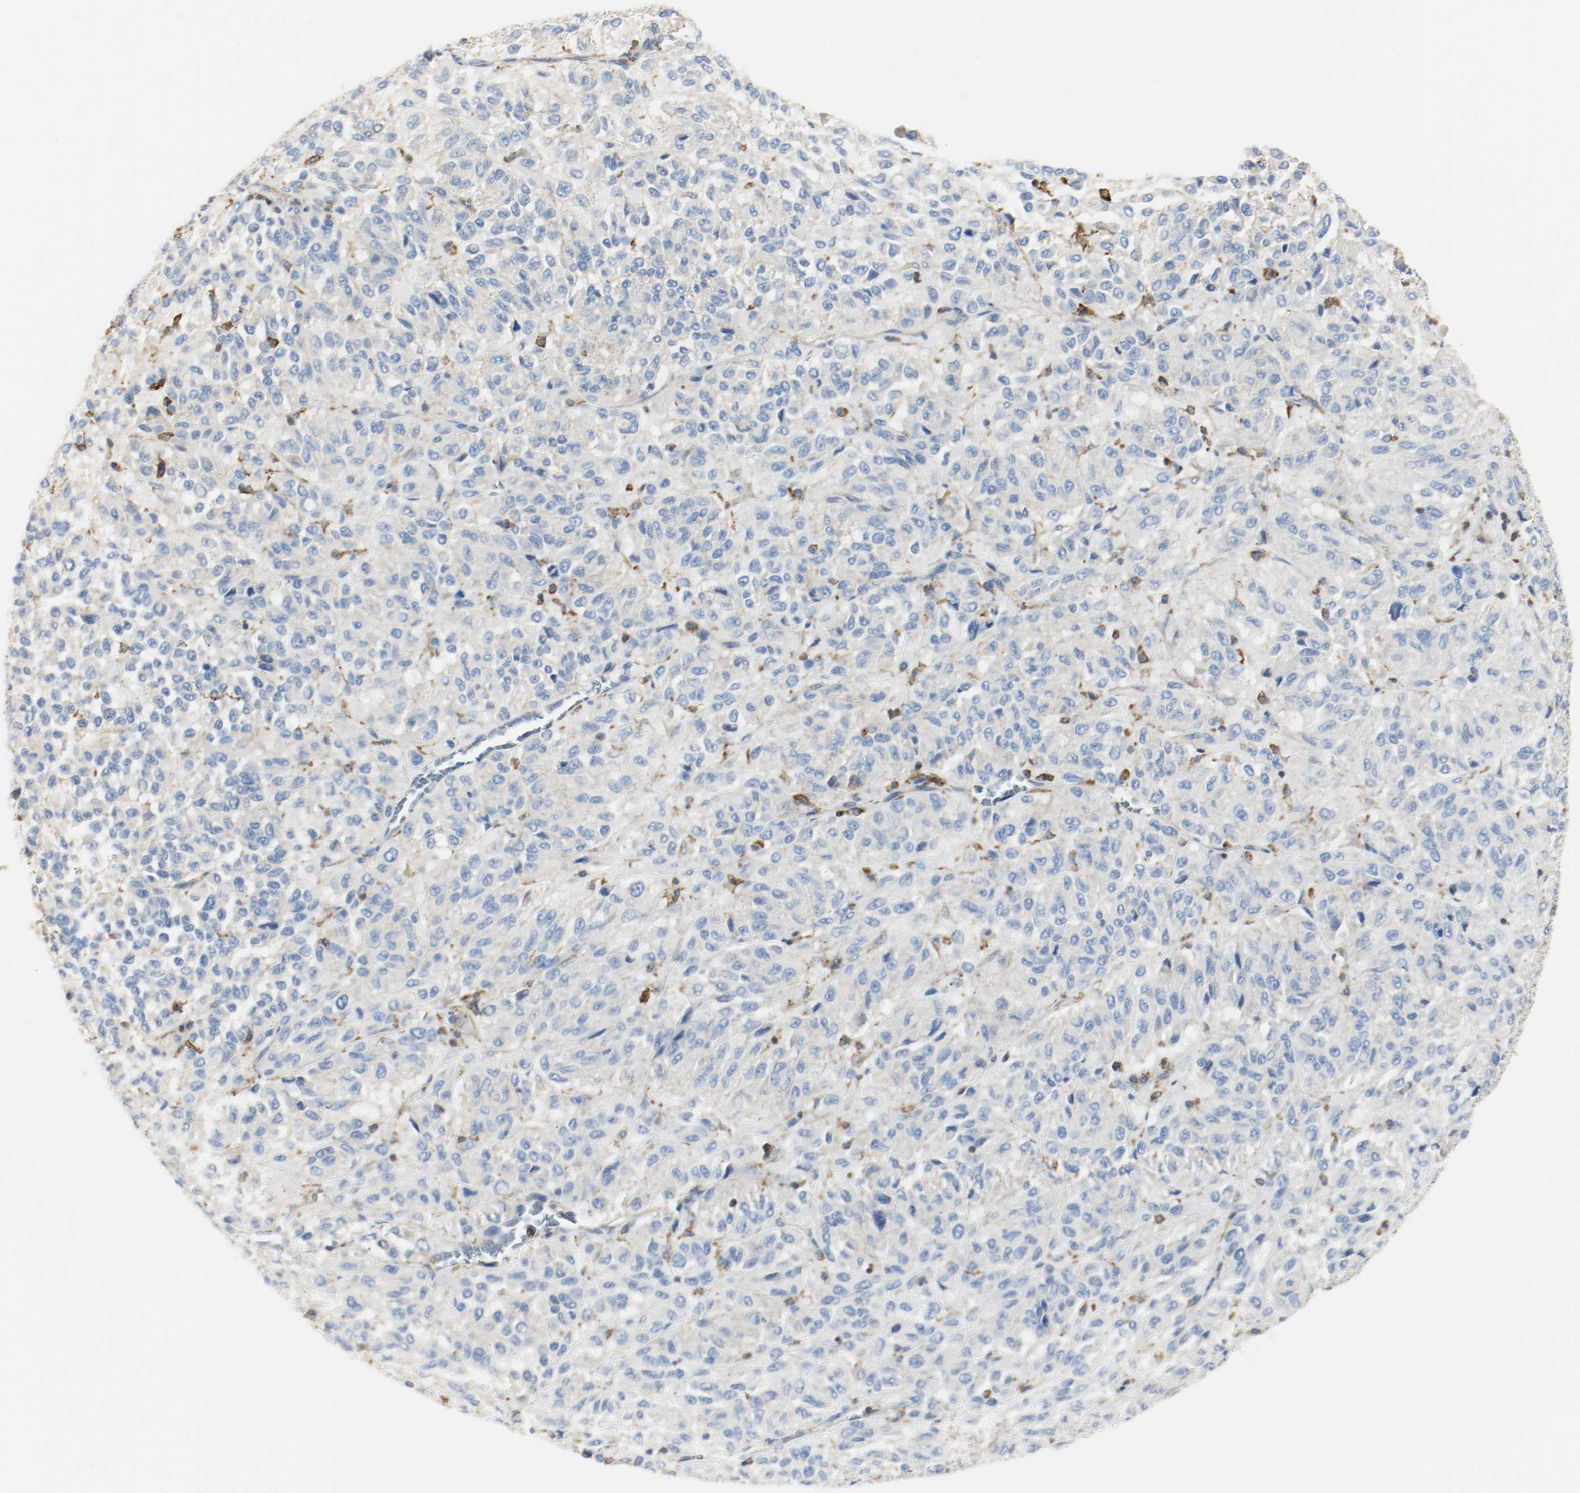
{"staining": {"intensity": "negative", "quantity": "none", "location": "none"}, "tissue": "melanoma", "cell_type": "Tumor cells", "image_type": "cancer", "snomed": [{"axis": "morphology", "description": "Malignant melanoma, Metastatic site"}, {"axis": "topography", "description": "Lung"}], "caption": "DAB immunohistochemical staining of human melanoma demonstrates no significant expression in tumor cells.", "gene": "ARPC1B", "patient": {"sex": "male", "age": 64}}